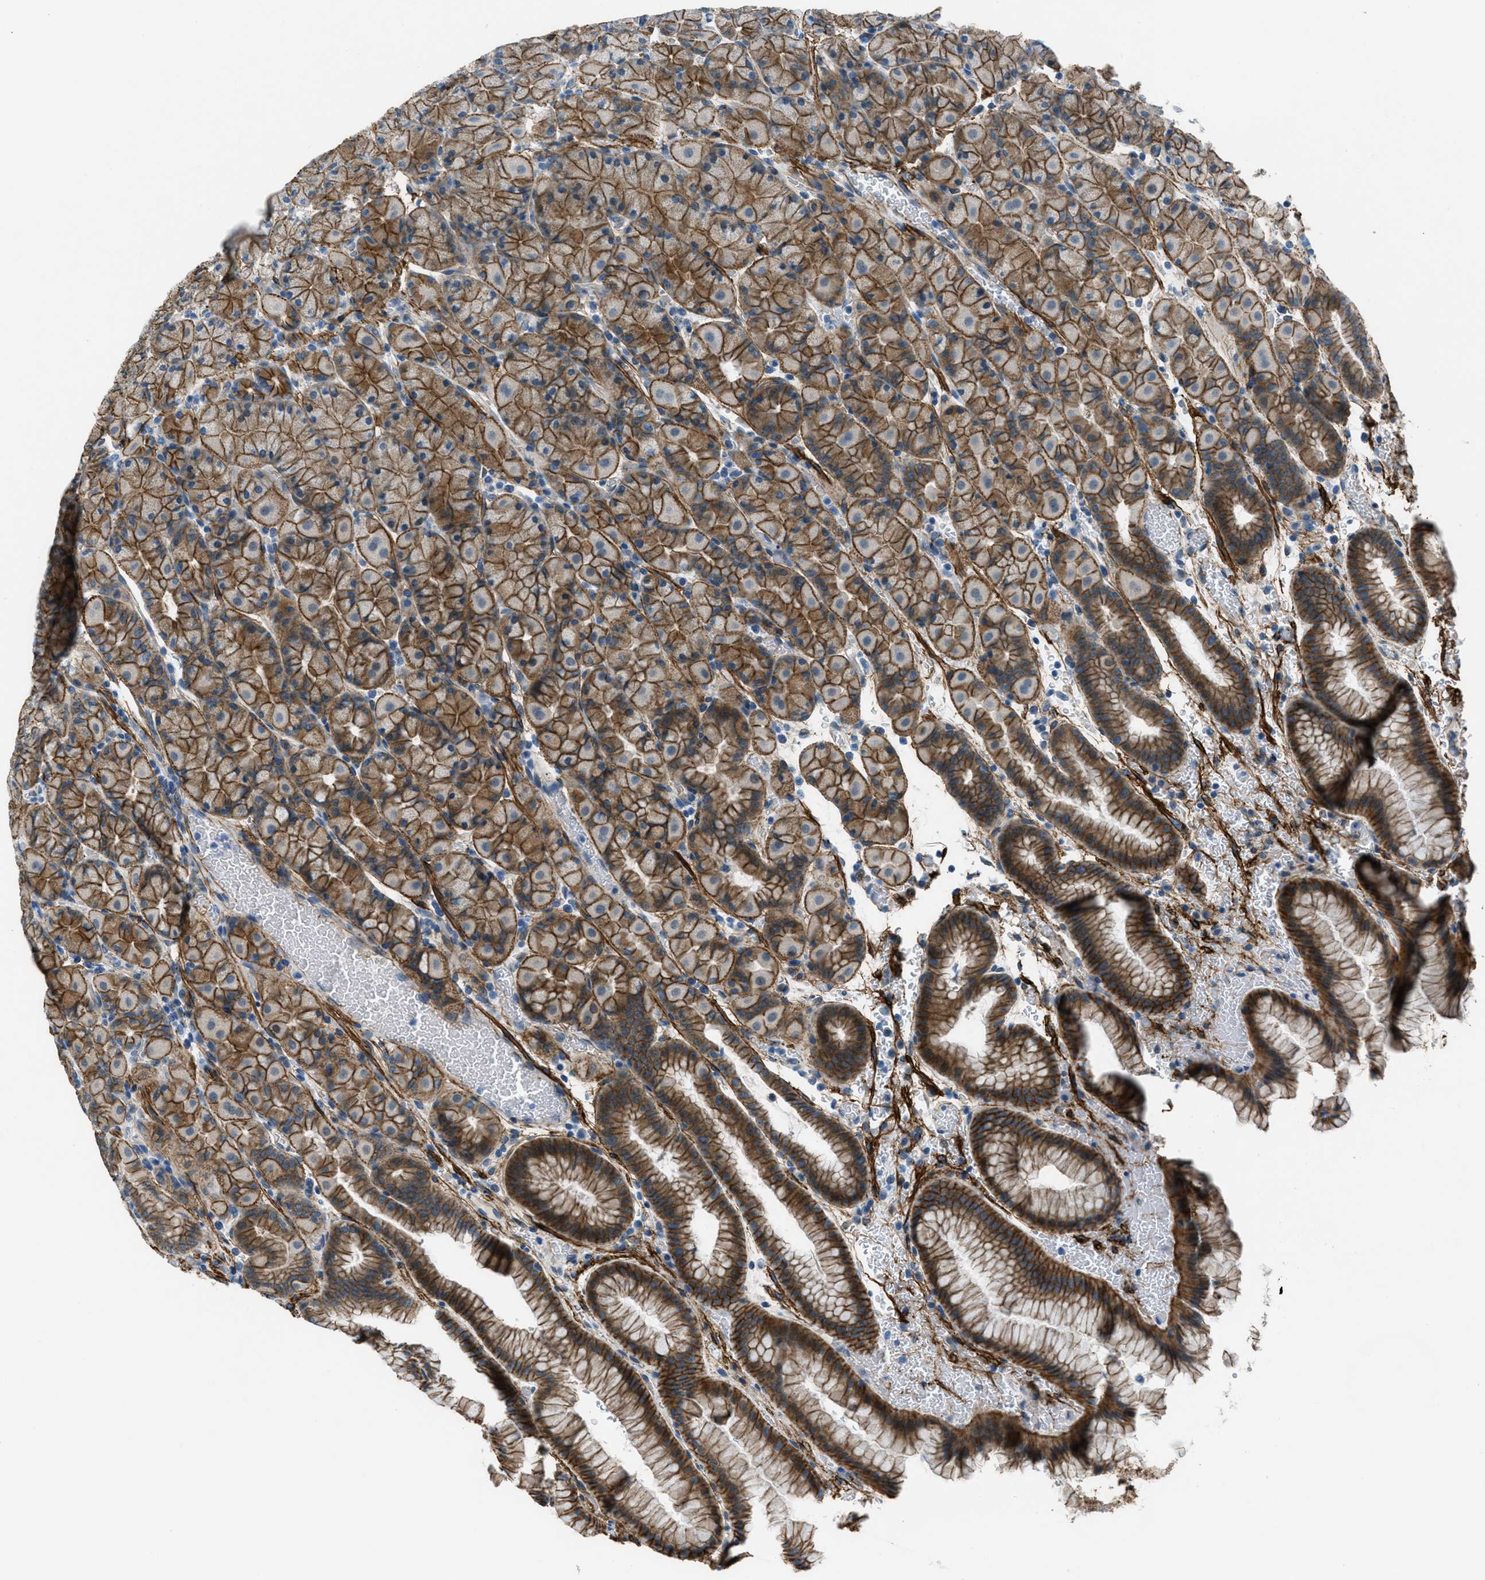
{"staining": {"intensity": "moderate", "quantity": ">75%", "location": "cytoplasmic/membranous"}, "tissue": "stomach", "cell_type": "Glandular cells", "image_type": "normal", "snomed": [{"axis": "morphology", "description": "Normal tissue, NOS"}, {"axis": "morphology", "description": "Carcinoid, malignant, NOS"}, {"axis": "topography", "description": "Stomach, upper"}], "caption": "This image displays IHC staining of normal human stomach, with medium moderate cytoplasmic/membranous positivity in about >75% of glandular cells.", "gene": "FBN1", "patient": {"sex": "male", "age": 39}}